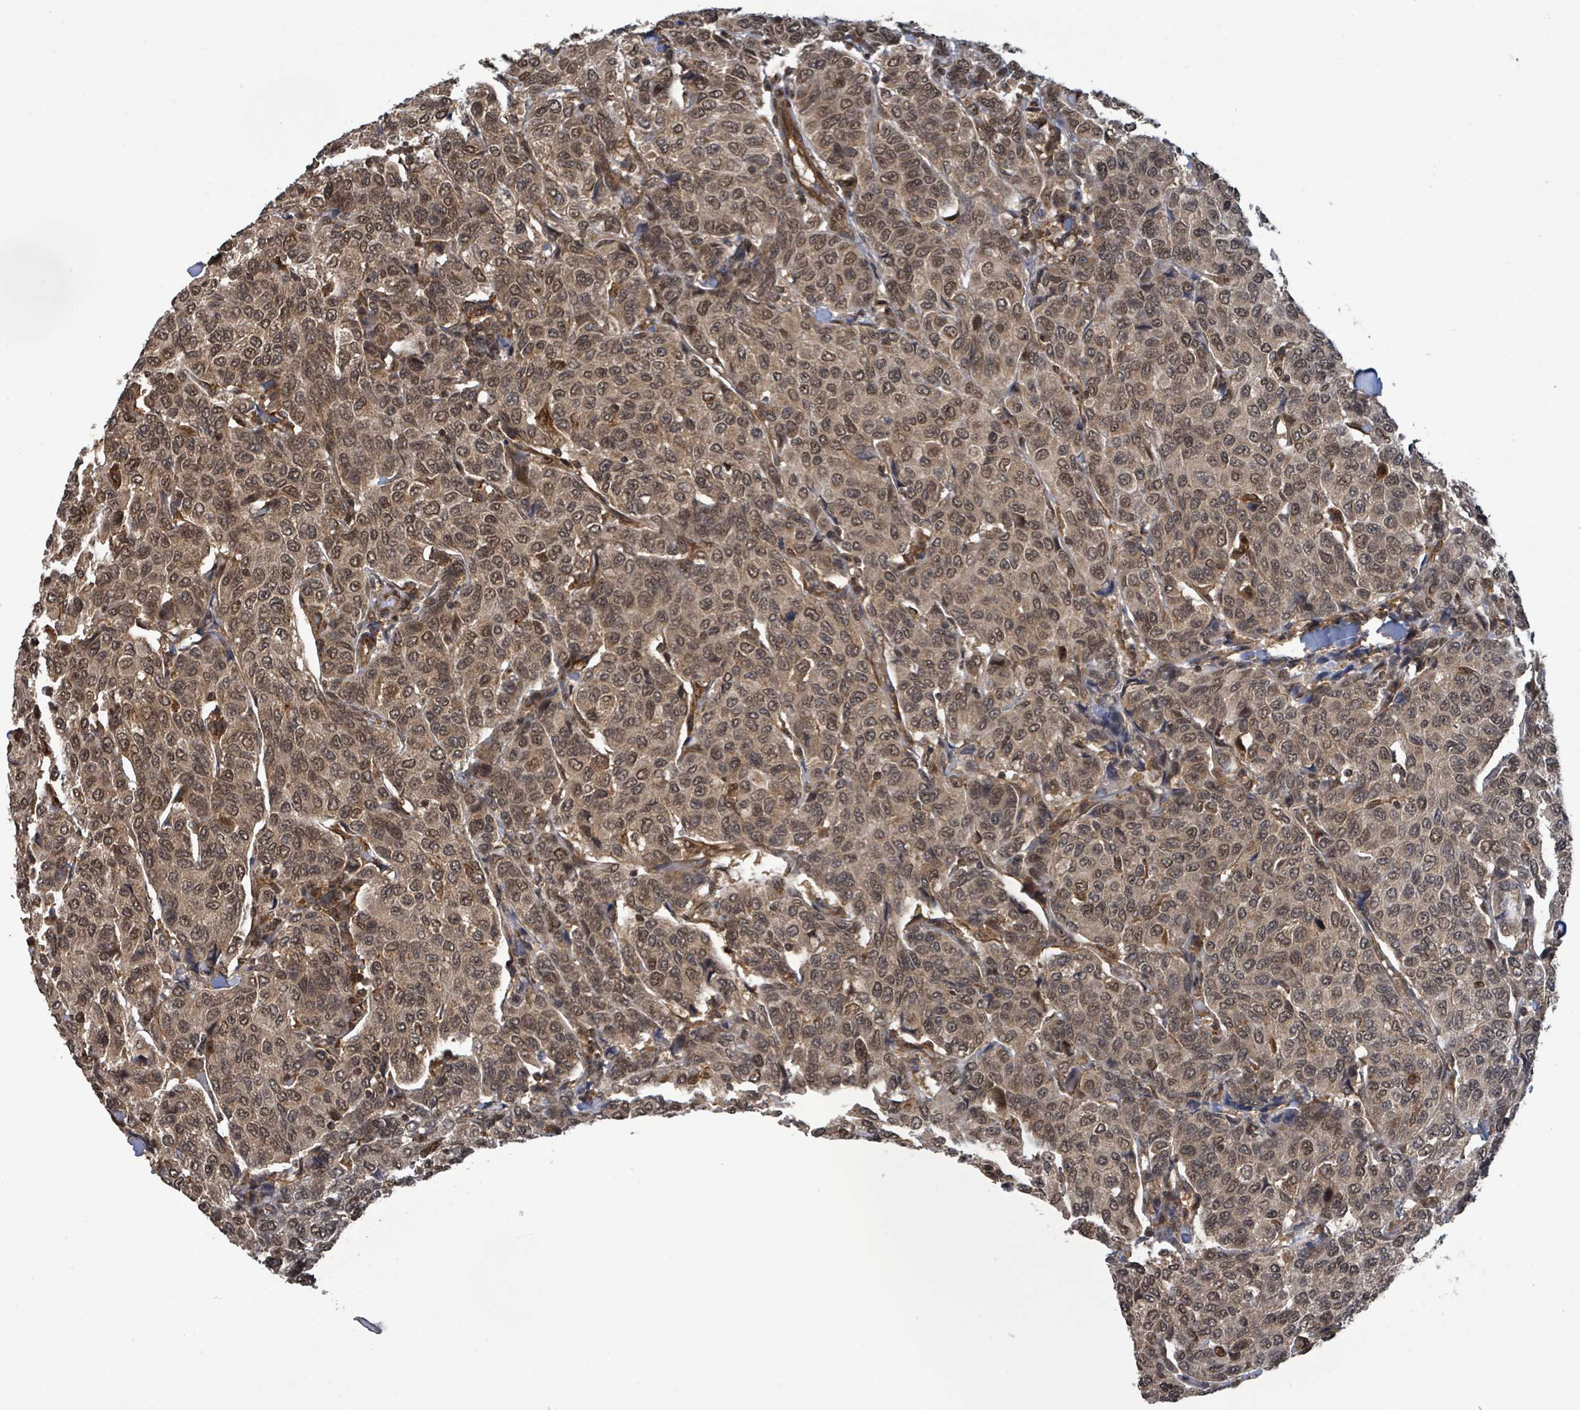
{"staining": {"intensity": "moderate", "quantity": ">75%", "location": "cytoplasmic/membranous,nuclear"}, "tissue": "breast cancer", "cell_type": "Tumor cells", "image_type": "cancer", "snomed": [{"axis": "morphology", "description": "Duct carcinoma"}, {"axis": "topography", "description": "Breast"}], "caption": "Immunohistochemistry histopathology image of human breast cancer stained for a protein (brown), which displays medium levels of moderate cytoplasmic/membranous and nuclear expression in approximately >75% of tumor cells.", "gene": "KLC1", "patient": {"sex": "female", "age": 55}}